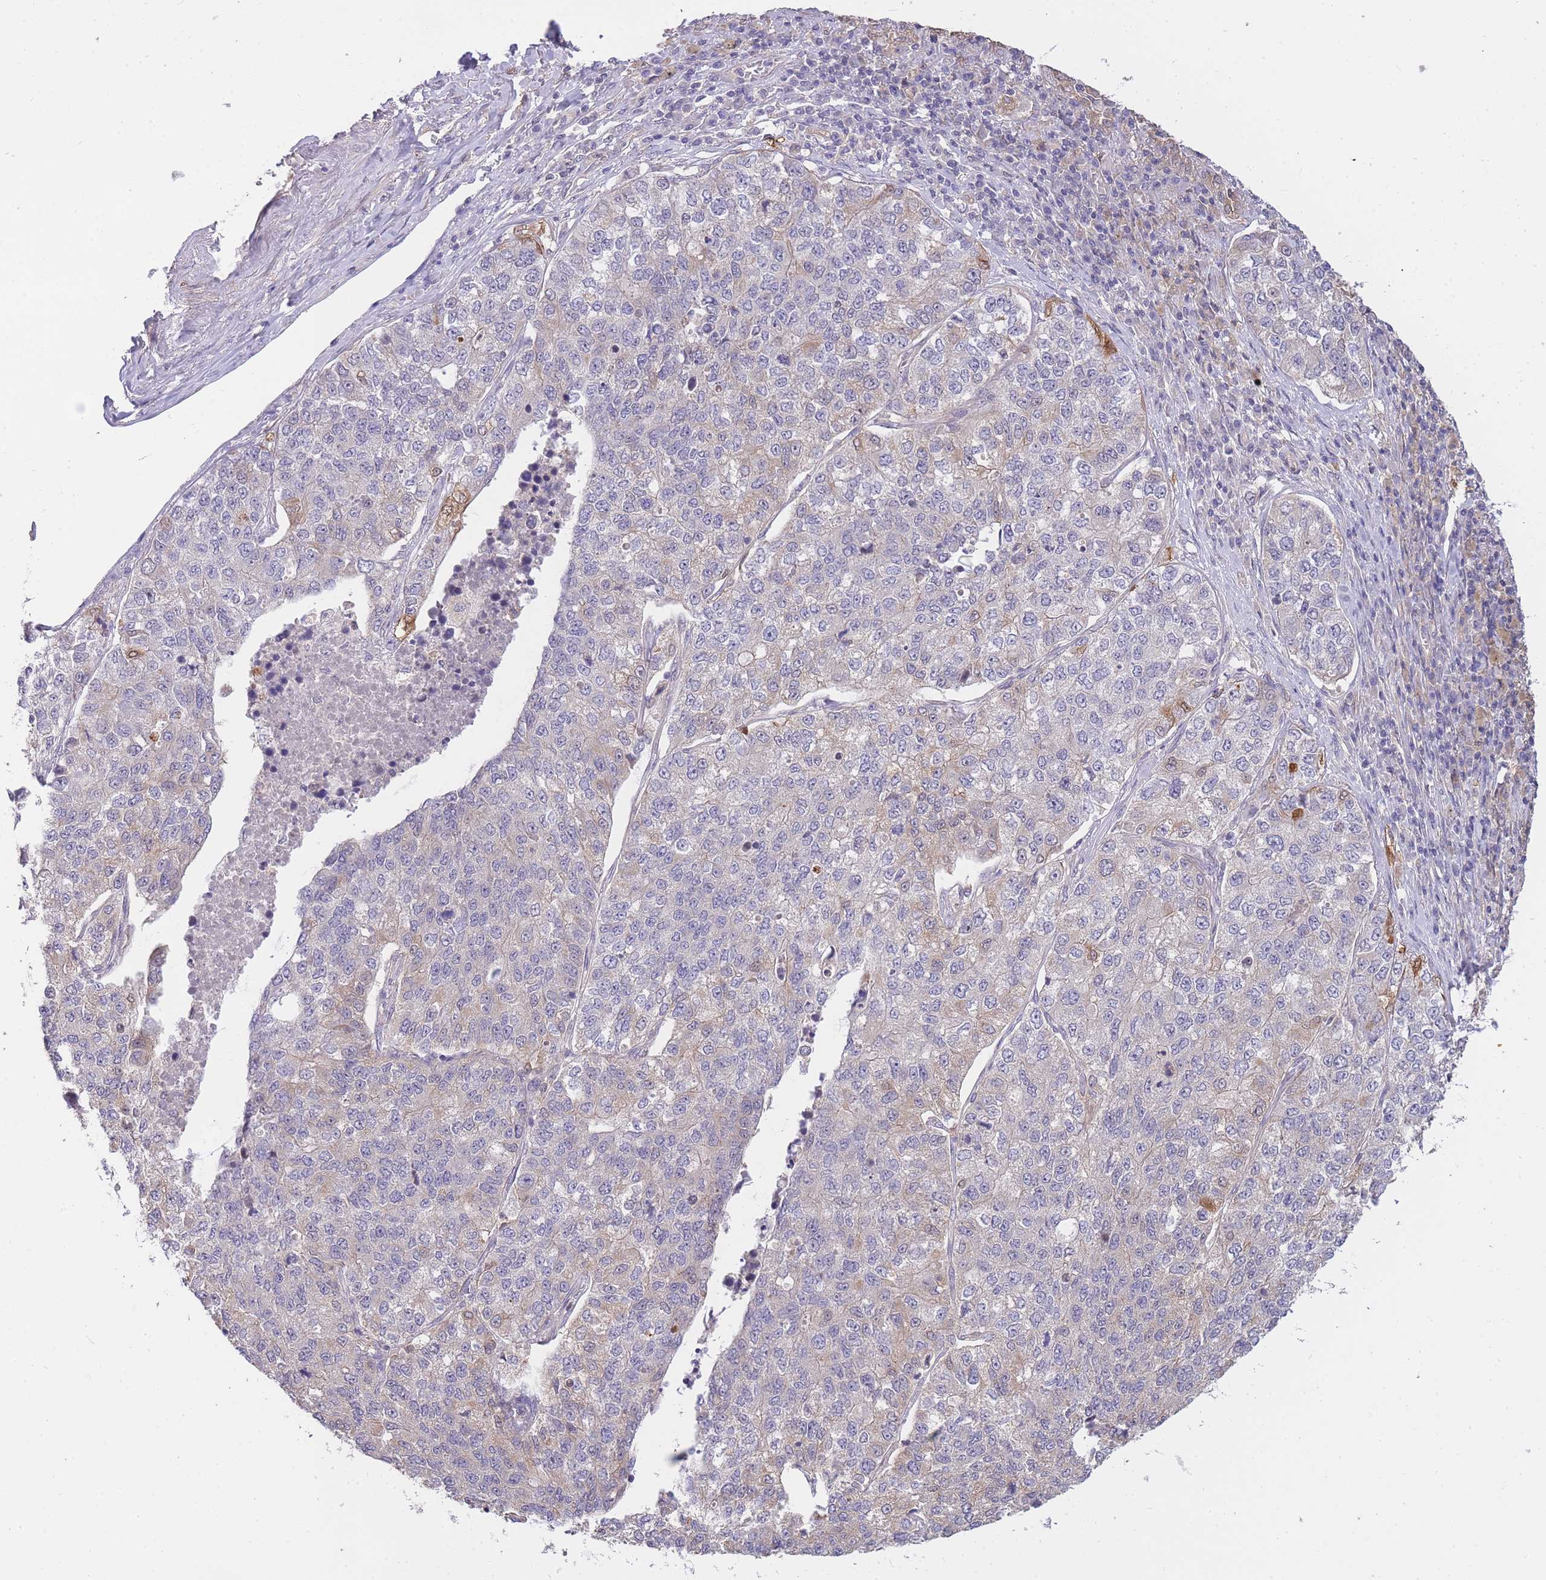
{"staining": {"intensity": "negative", "quantity": "none", "location": "none"}, "tissue": "lung cancer", "cell_type": "Tumor cells", "image_type": "cancer", "snomed": [{"axis": "morphology", "description": "Adenocarcinoma, NOS"}, {"axis": "topography", "description": "Lung"}], "caption": "A micrograph of human adenocarcinoma (lung) is negative for staining in tumor cells.", "gene": "SMC6", "patient": {"sex": "male", "age": 49}}